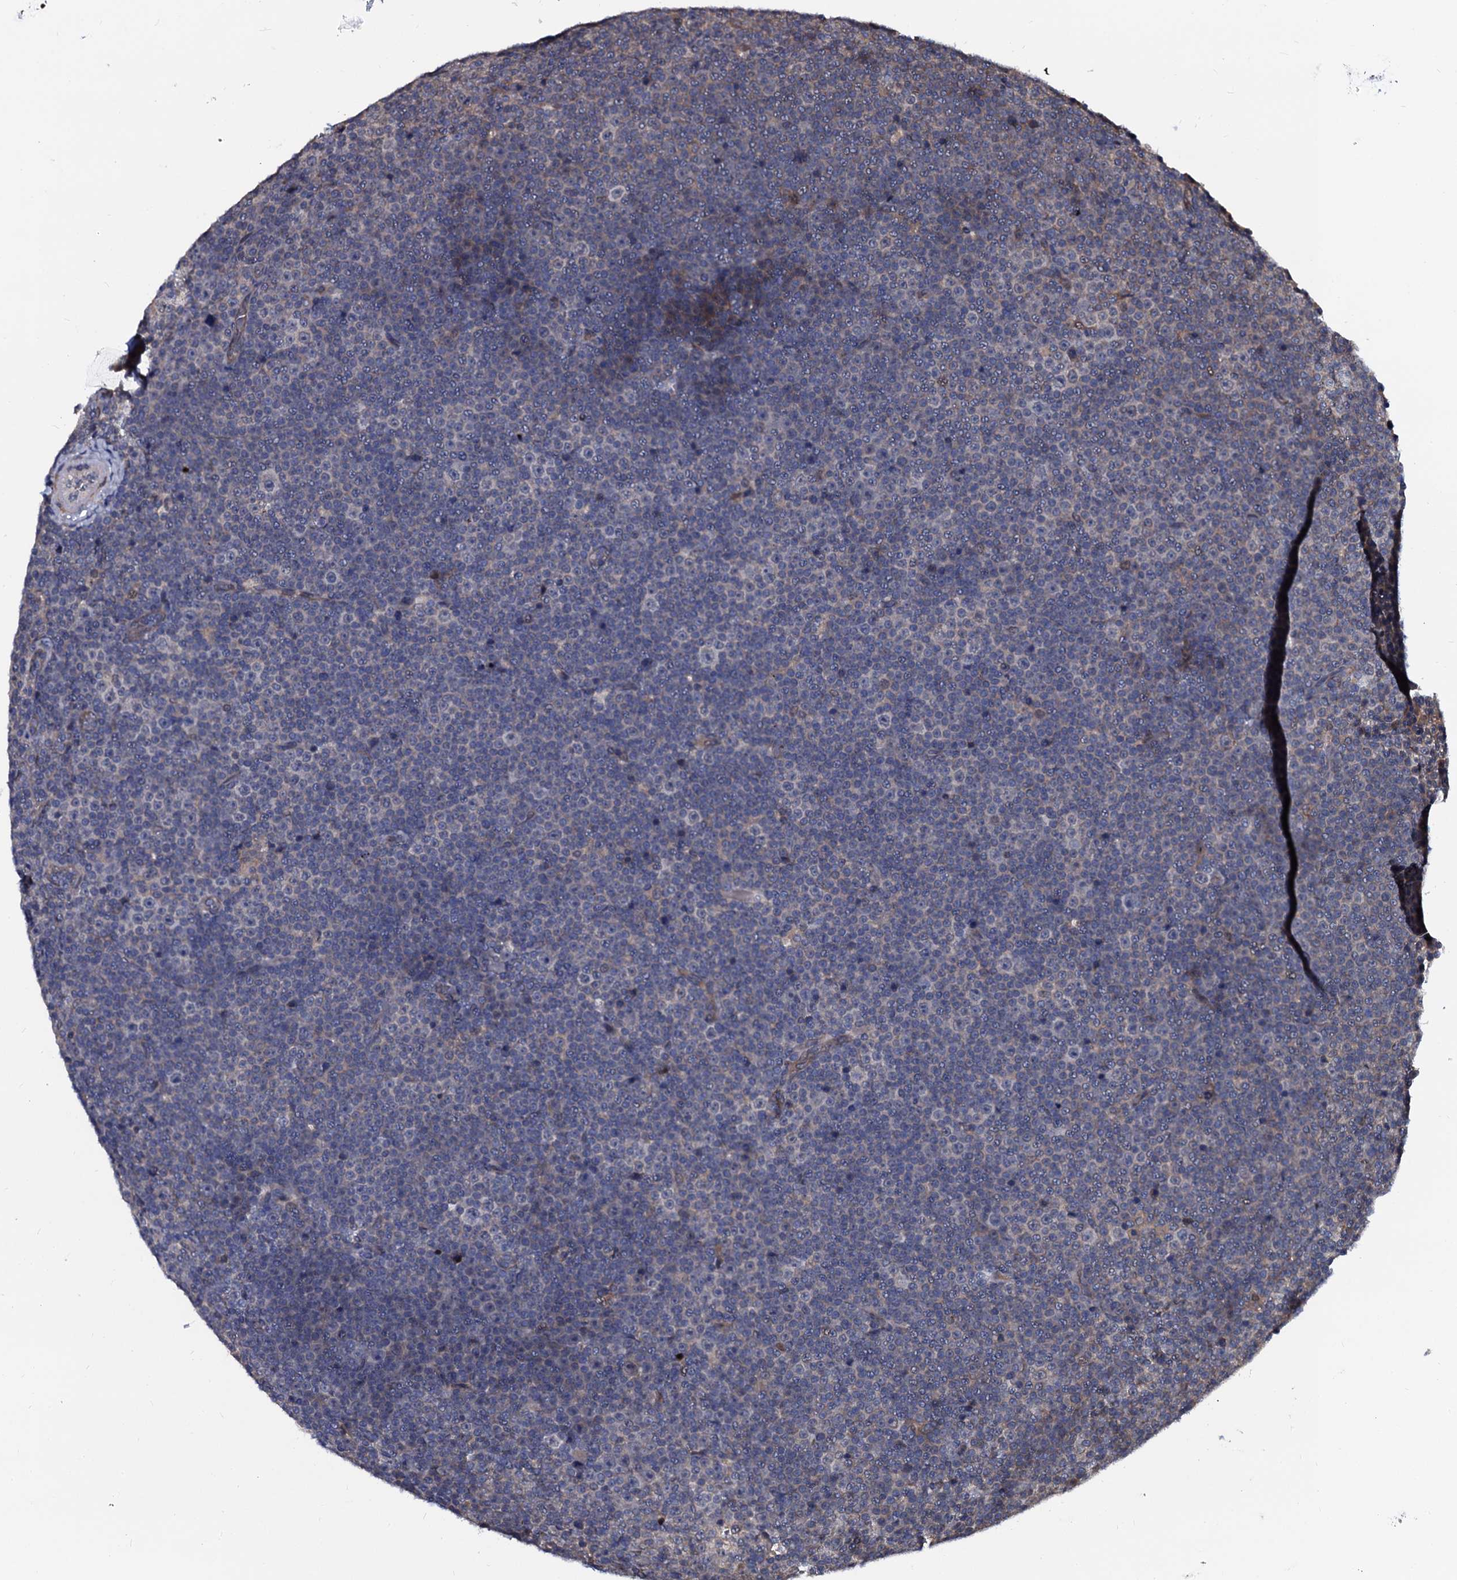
{"staining": {"intensity": "negative", "quantity": "none", "location": "none"}, "tissue": "lymphoma", "cell_type": "Tumor cells", "image_type": "cancer", "snomed": [{"axis": "morphology", "description": "Malignant lymphoma, non-Hodgkin's type, Low grade"}, {"axis": "topography", "description": "Lymph node"}], "caption": "Tumor cells show no significant protein positivity in low-grade malignant lymphoma, non-Hodgkin's type.", "gene": "N4BP1", "patient": {"sex": "female", "age": 67}}